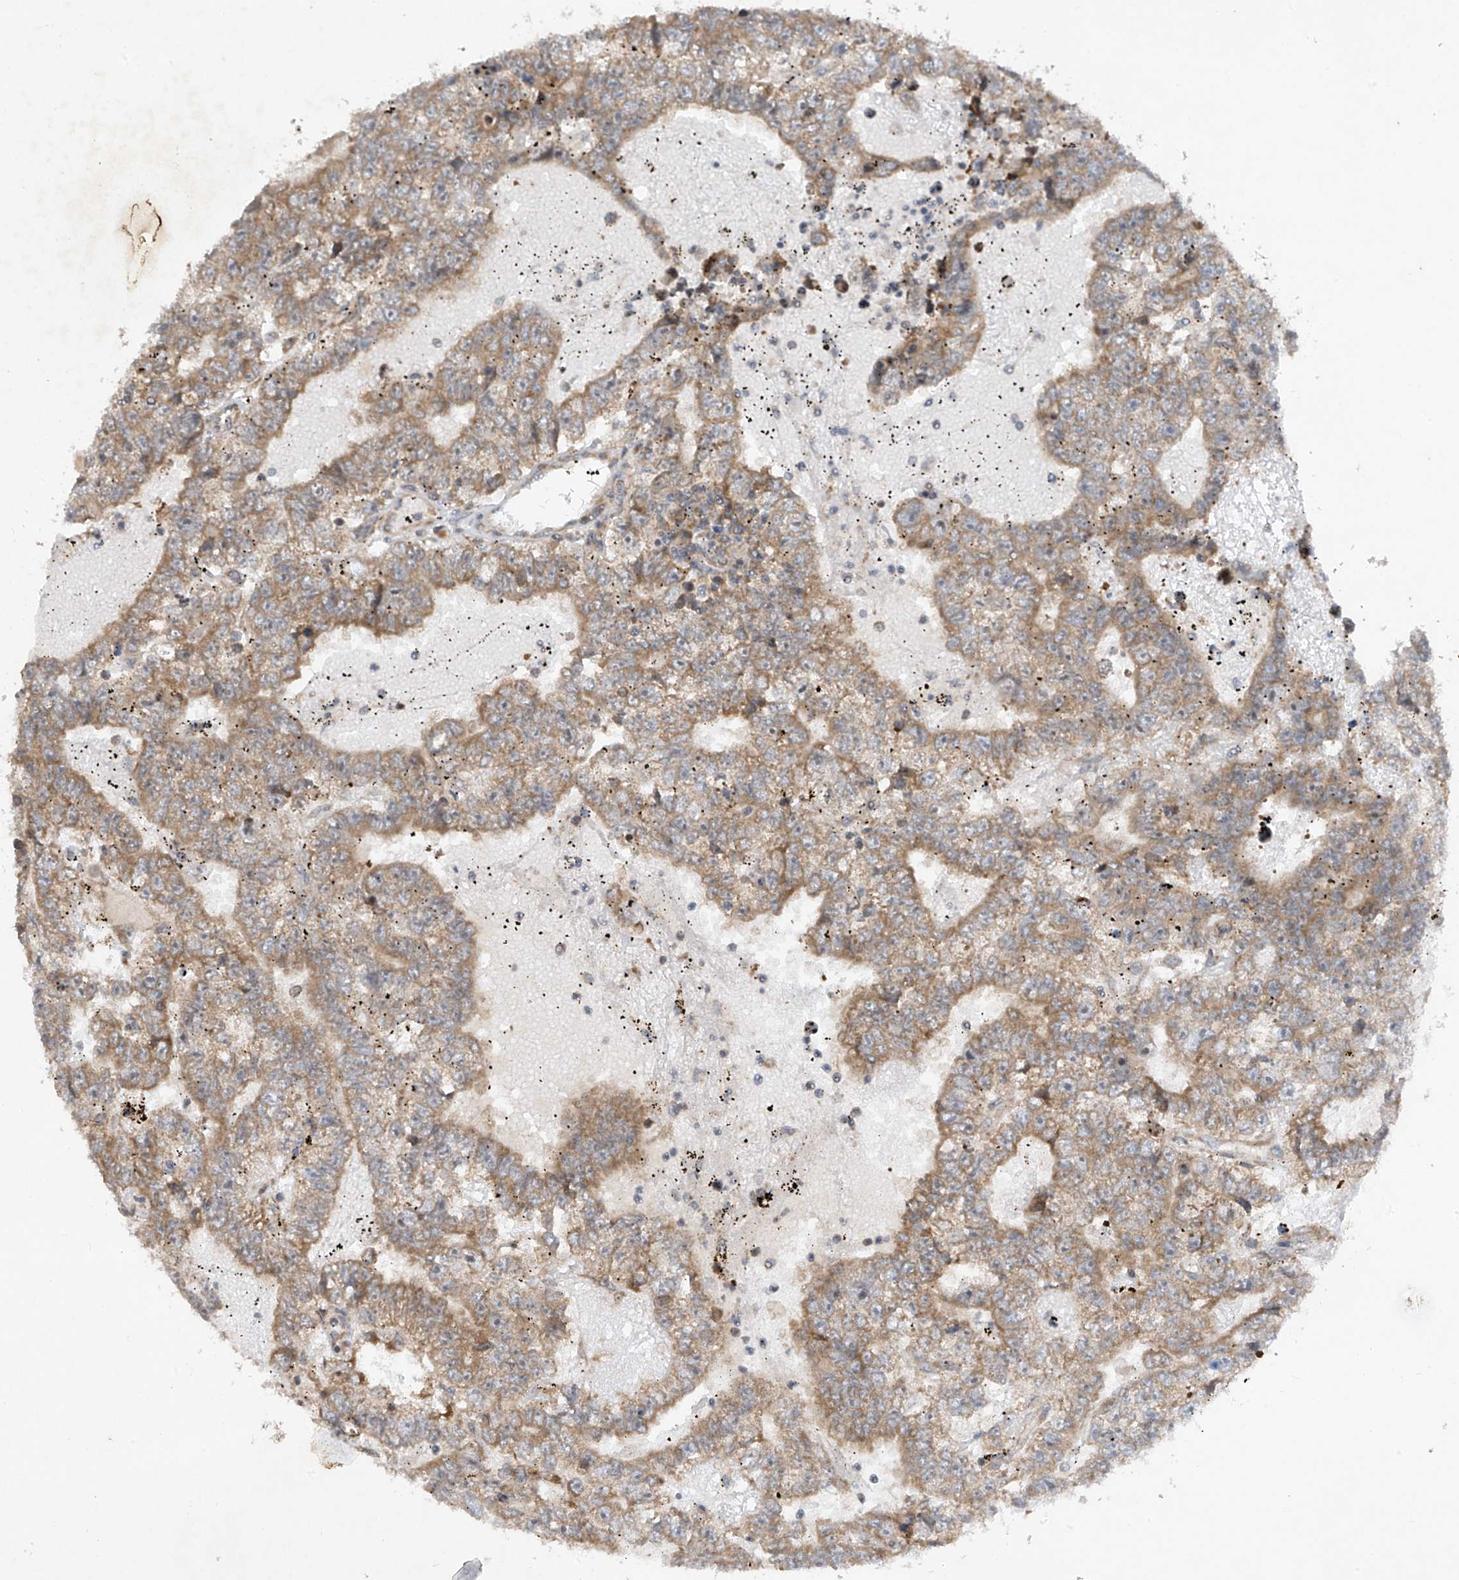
{"staining": {"intensity": "weak", "quantity": ">75%", "location": "cytoplasmic/membranous"}, "tissue": "testis cancer", "cell_type": "Tumor cells", "image_type": "cancer", "snomed": [{"axis": "morphology", "description": "Carcinoma, Embryonal, NOS"}, {"axis": "topography", "description": "Testis"}], "caption": "Immunohistochemistry of human testis cancer (embryonal carcinoma) reveals low levels of weak cytoplasmic/membranous staining in approximately >75% of tumor cells. Using DAB (brown) and hematoxylin (blue) stains, captured at high magnification using brightfield microscopy.", "gene": "RPL34", "patient": {"sex": "male", "age": 25}}